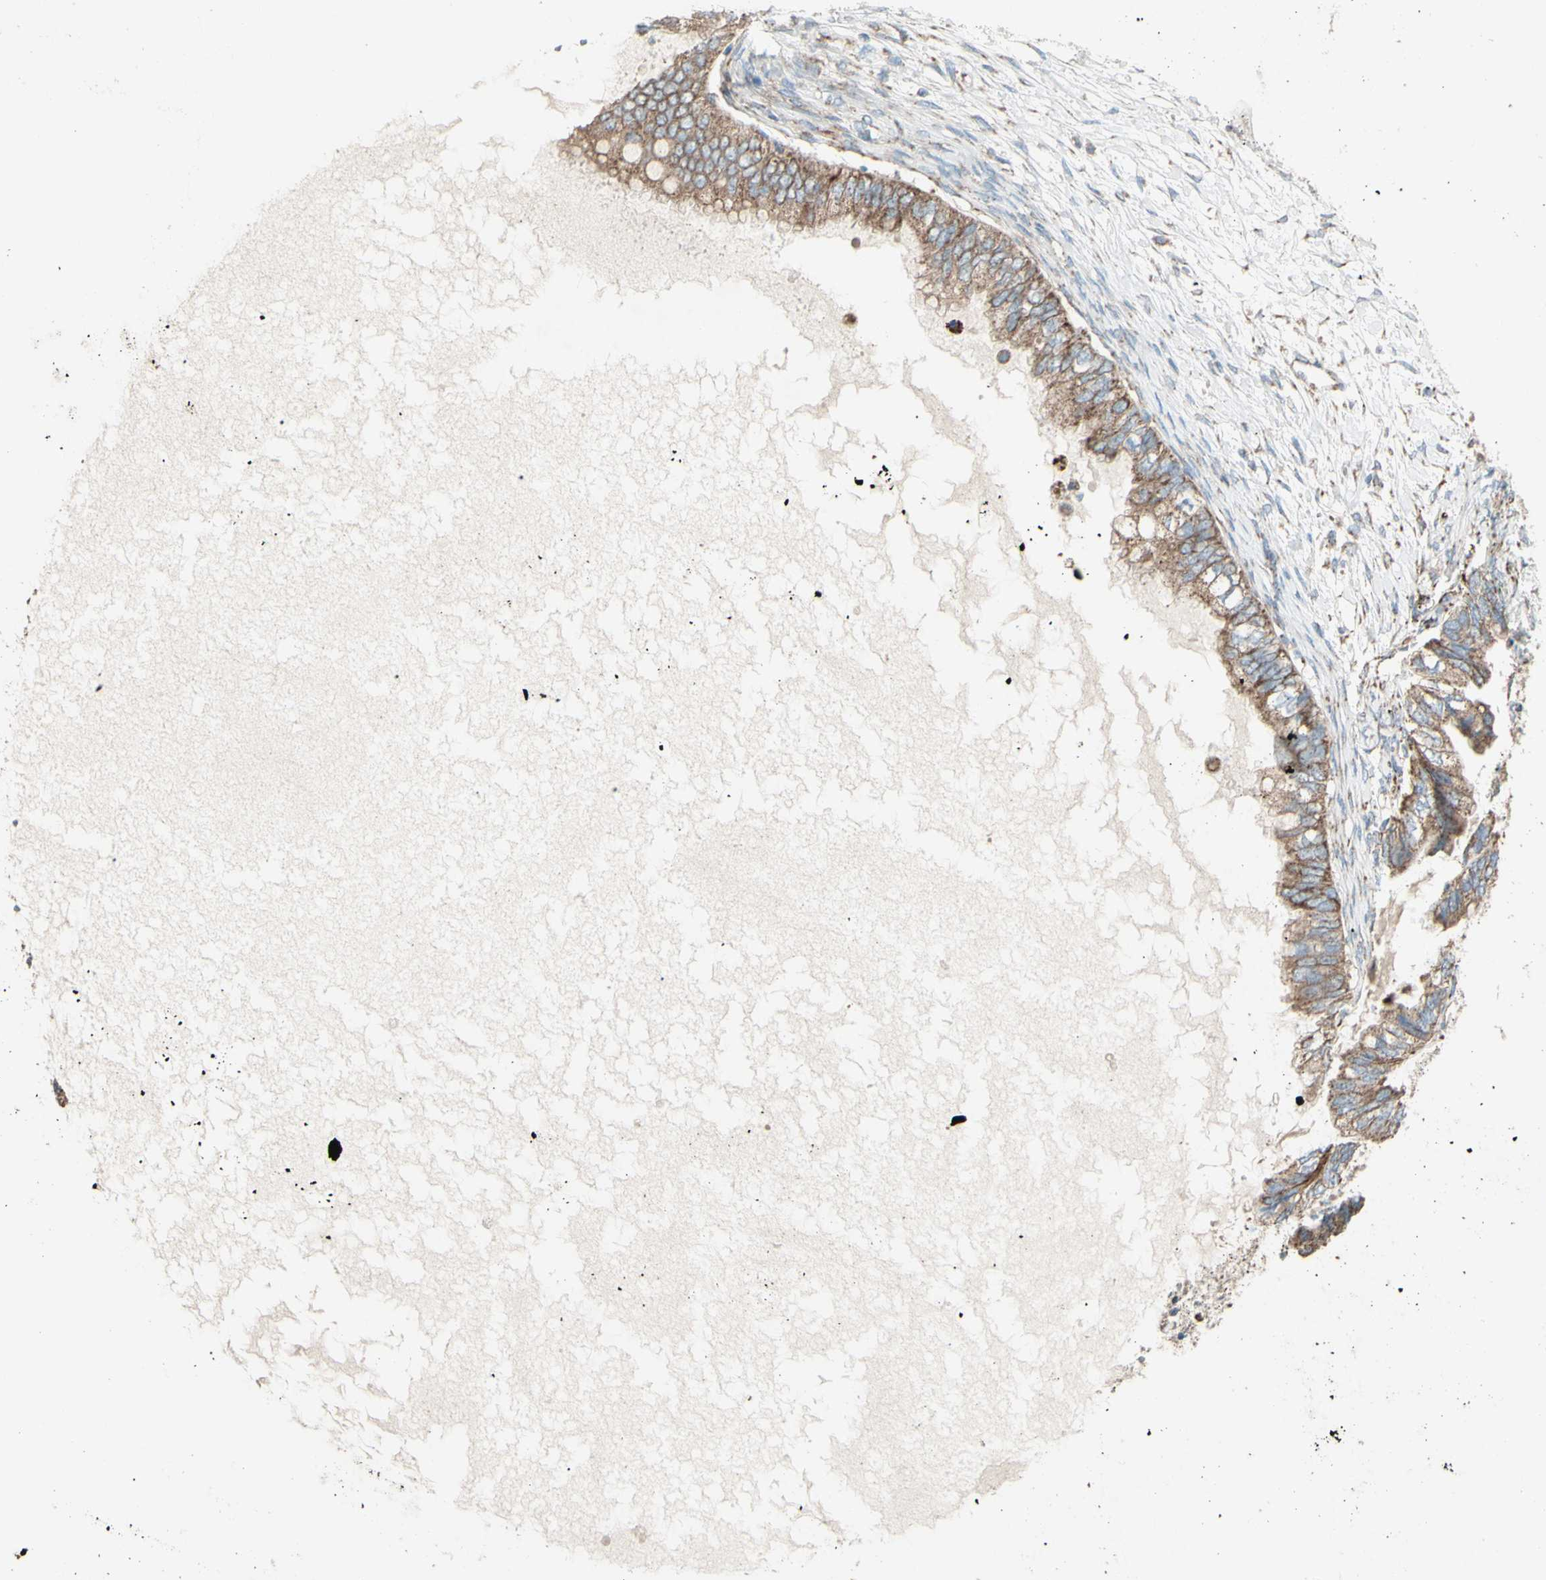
{"staining": {"intensity": "moderate", "quantity": ">75%", "location": "cytoplasmic/membranous"}, "tissue": "ovarian cancer", "cell_type": "Tumor cells", "image_type": "cancer", "snomed": [{"axis": "morphology", "description": "Cystadenocarcinoma, mucinous, NOS"}, {"axis": "topography", "description": "Ovary"}], "caption": "Ovarian cancer (mucinous cystadenocarcinoma) stained for a protein (brown) shows moderate cytoplasmic/membranous positive positivity in about >75% of tumor cells.", "gene": "RHOT1", "patient": {"sex": "female", "age": 80}}